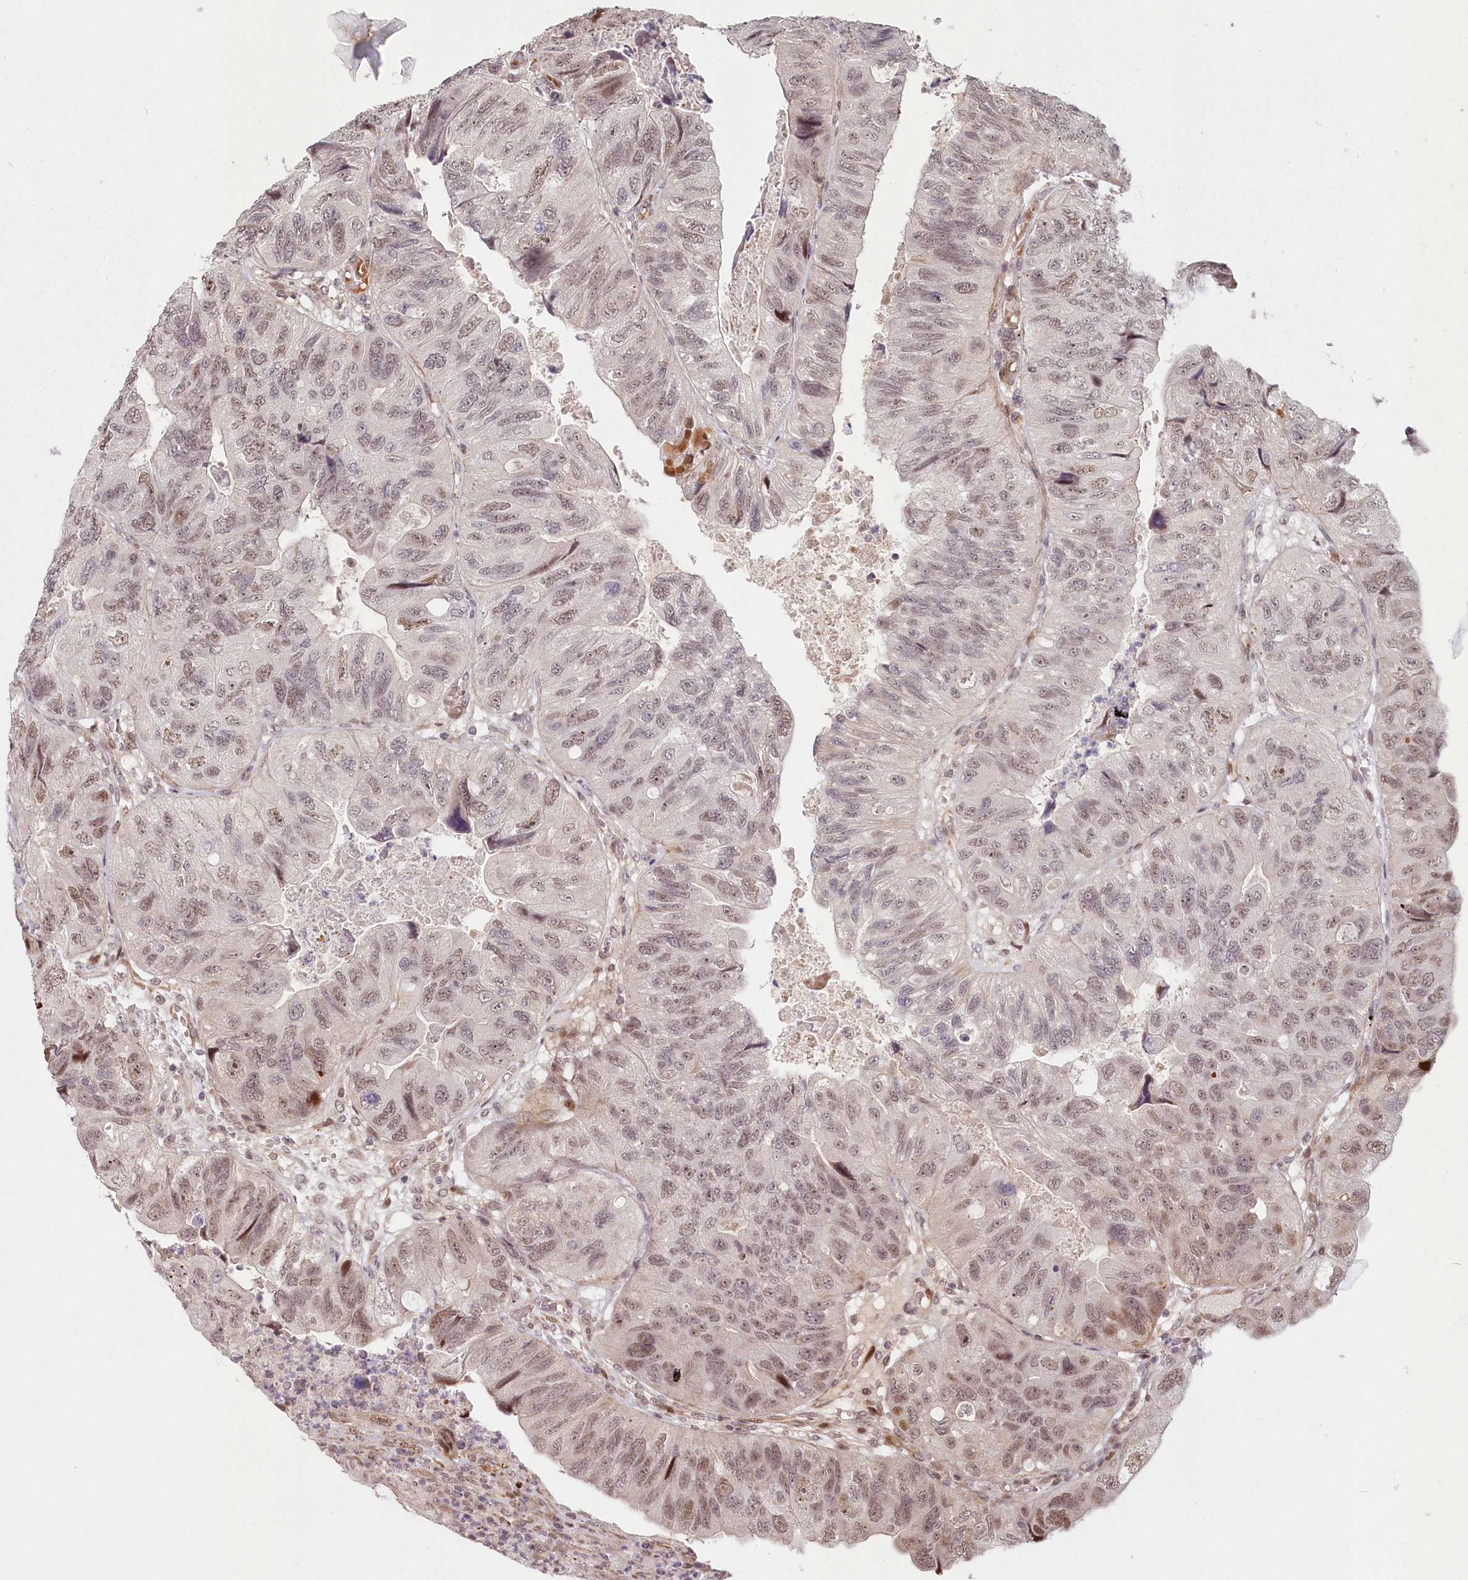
{"staining": {"intensity": "weak", "quantity": "25%-75%", "location": "nuclear"}, "tissue": "colorectal cancer", "cell_type": "Tumor cells", "image_type": "cancer", "snomed": [{"axis": "morphology", "description": "Adenocarcinoma, NOS"}, {"axis": "topography", "description": "Rectum"}], "caption": "Colorectal cancer (adenocarcinoma) was stained to show a protein in brown. There is low levels of weak nuclear positivity in about 25%-75% of tumor cells. The staining was performed using DAB (3,3'-diaminobenzidine), with brown indicating positive protein expression. Nuclei are stained blue with hematoxylin.", "gene": "FAM204A", "patient": {"sex": "male", "age": 63}}